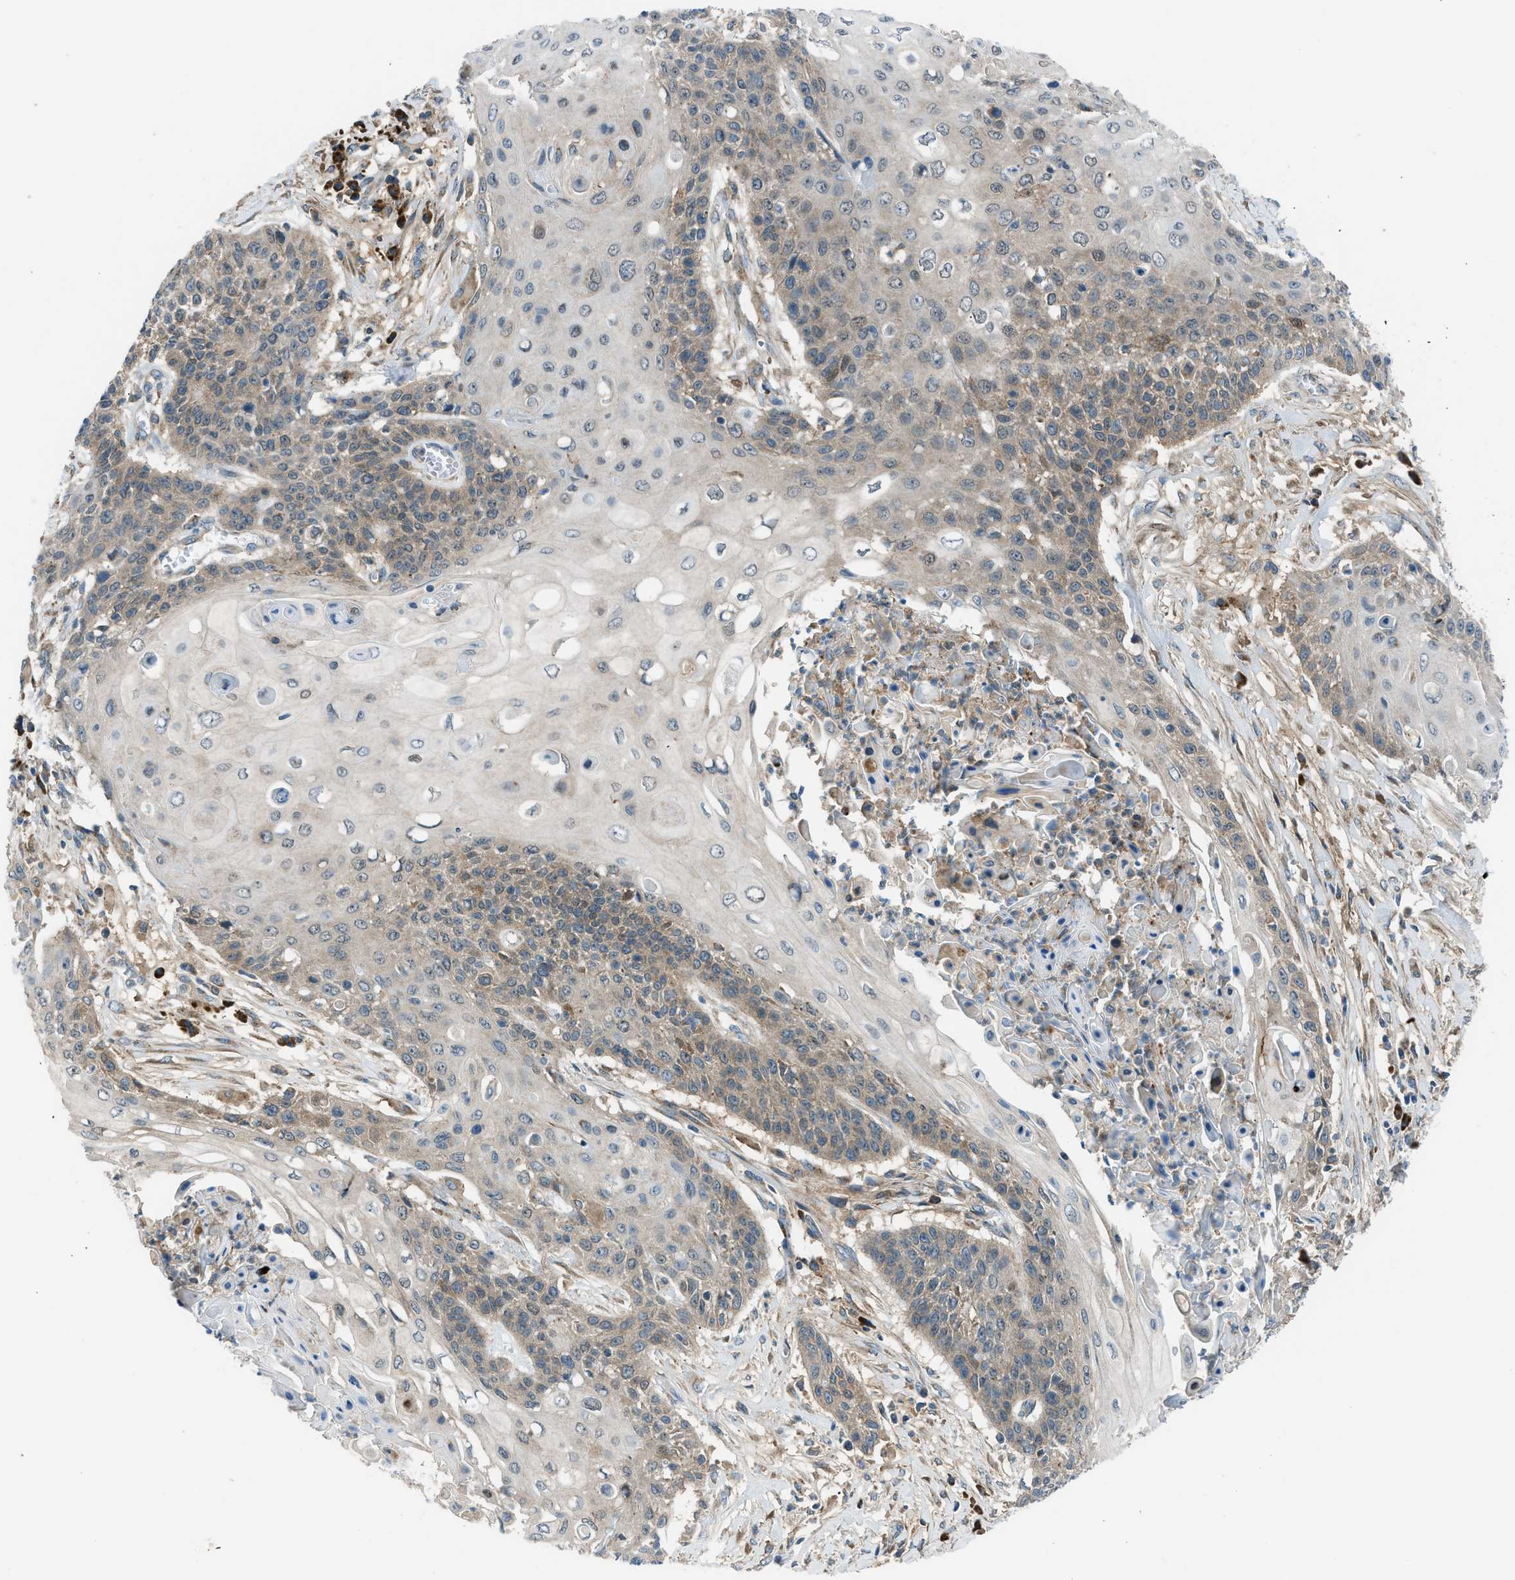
{"staining": {"intensity": "weak", "quantity": ">75%", "location": "cytoplasmic/membranous"}, "tissue": "cervical cancer", "cell_type": "Tumor cells", "image_type": "cancer", "snomed": [{"axis": "morphology", "description": "Squamous cell carcinoma, NOS"}, {"axis": "topography", "description": "Cervix"}], "caption": "Immunohistochemical staining of human cervical cancer (squamous cell carcinoma) exhibits weak cytoplasmic/membranous protein staining in approximately >75% of tumor cells. Using DAB (brown) and hematoxylin (blue) stains, captured at high magnification using brightfield microscopy.", "gene": "EDARADD", "patient": {"sex": "female", "age": 39}}